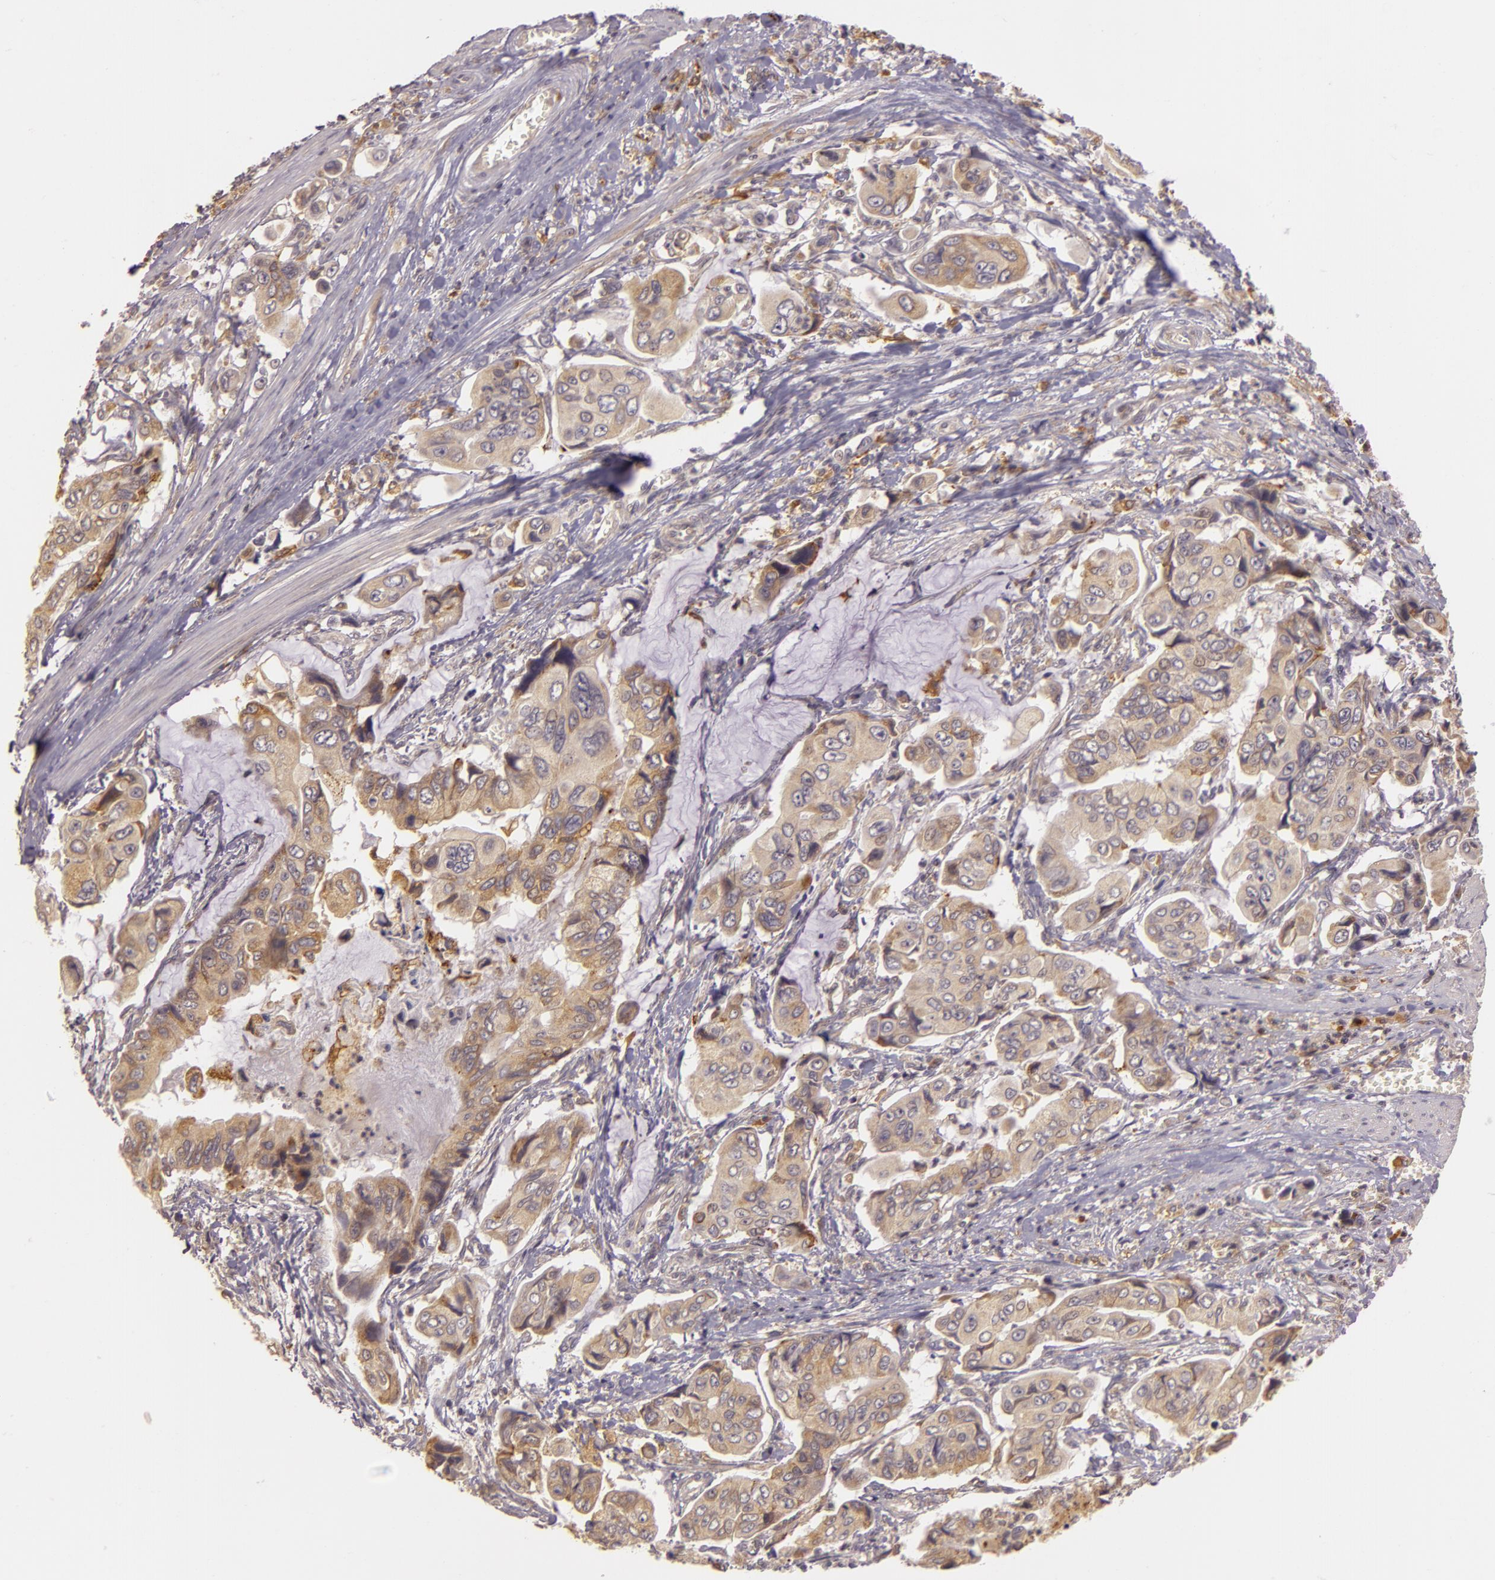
{"staining": {"intensity": "moderate", "quantity": ">75%", "location": "cytoplasmic/membranous"}, "tissue": "stomach cancer", "cell_type": "Tumor cells", "image_type": "cancer", "snomed": [{"axis": "morphology", "description": "Adenocarcinoma, NOS"}, {"axis": "topography", "description": "Stomach, upper"}], "caption": "Human stomach cancer (adenocarcinoma) stained for a protein (brown) exhibits moderate cytoplasmic/membranous positive positivity in approximately >75% of tumor cells.", "gene": "PPP1R3F", "patient": {"sex": "male", "age": 80}}